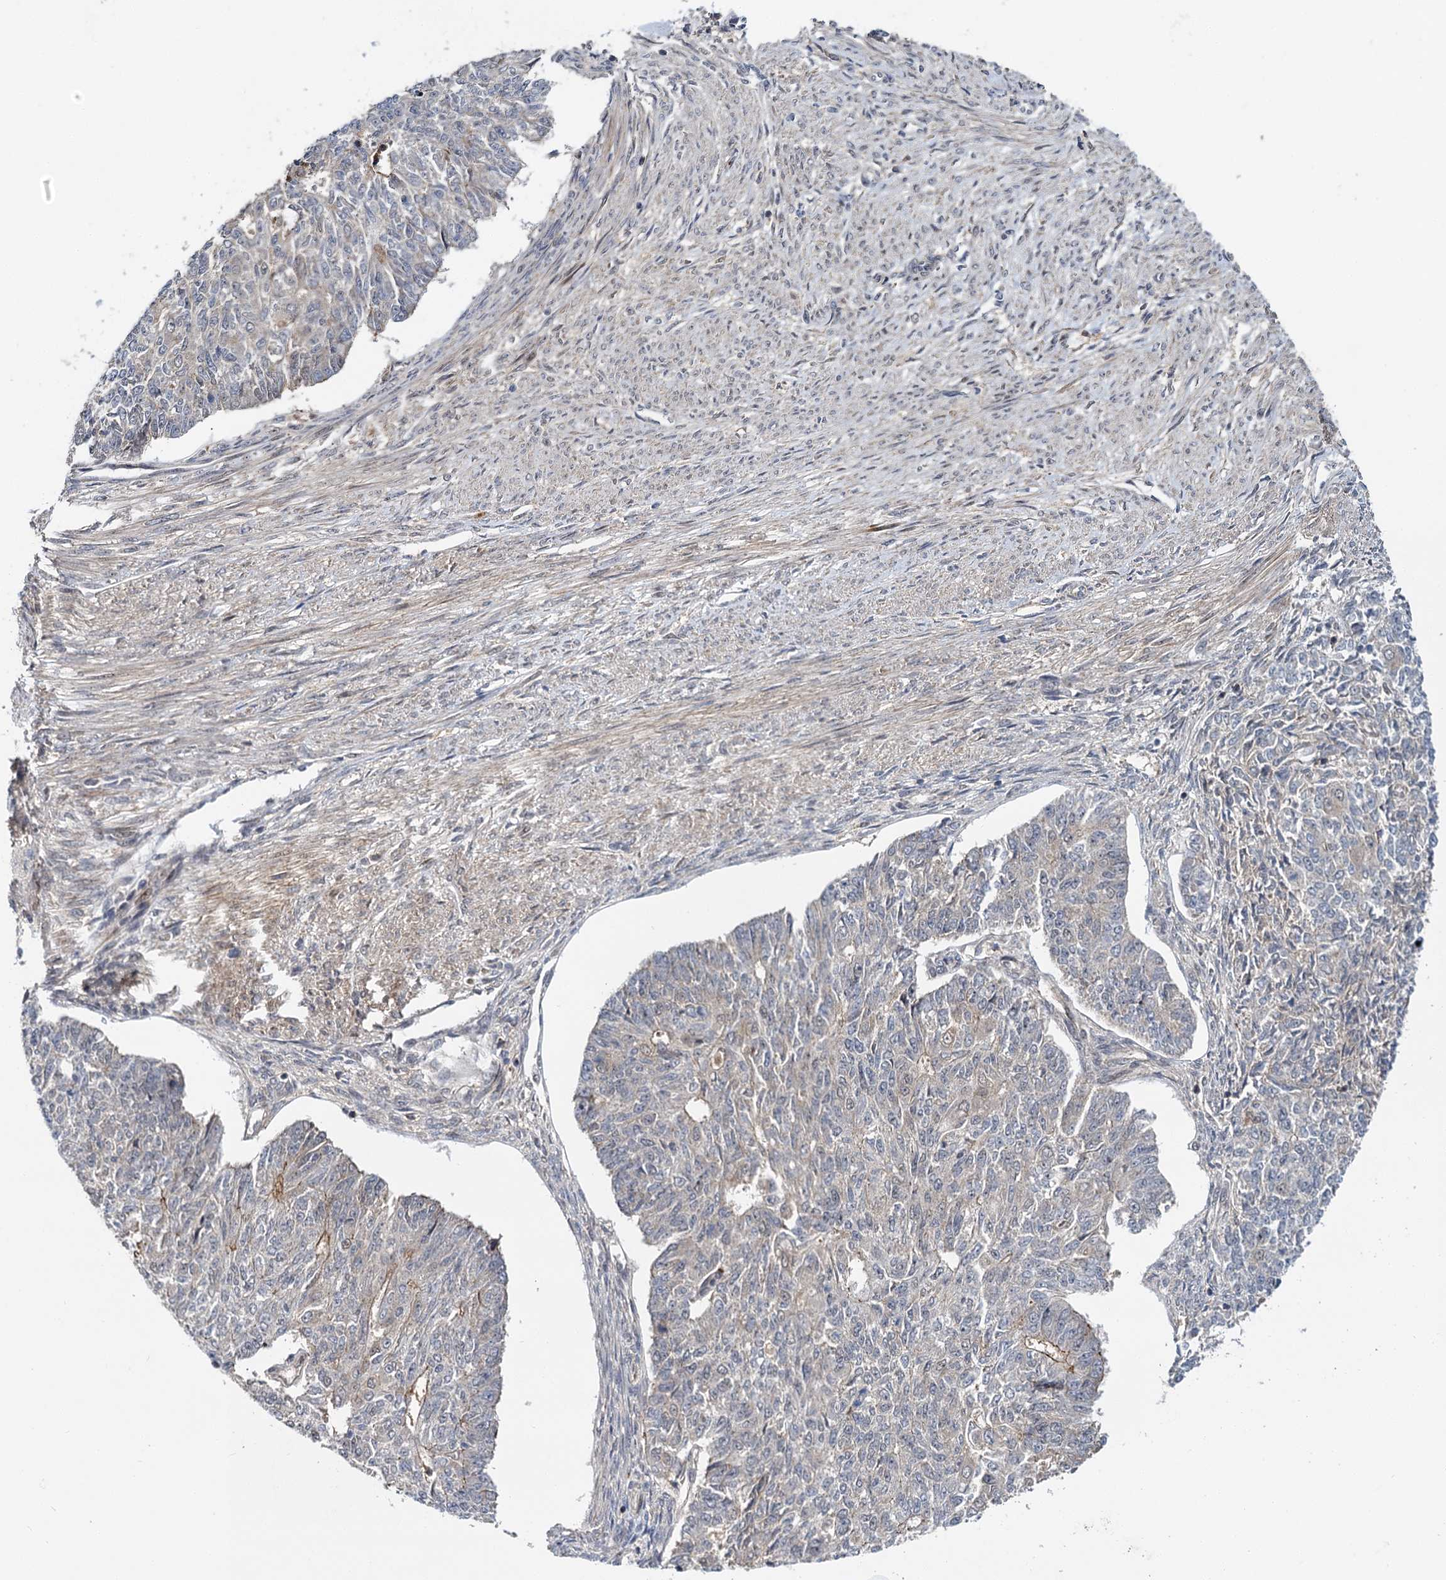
{"staining": {"intensity": "weak", "quantity": "<25%", "location": "cytoplasmic/membranous"}, "tissue": "endometrial cancer", "cell_type": "Tumor cells", "image_type": "cancer", "snomed": [{"axis": "morphology", "description": "Adenocarcinoma, NOS"}, {"axis": "topography", "description": "Endometrium"}], "caption": "A micrograph of adenocarcinoma (endometrial) stained for a protein displays no brown staining in tumor cells.", "gene": "MBD6", "patient": {"sex": "female", "age": 32}}